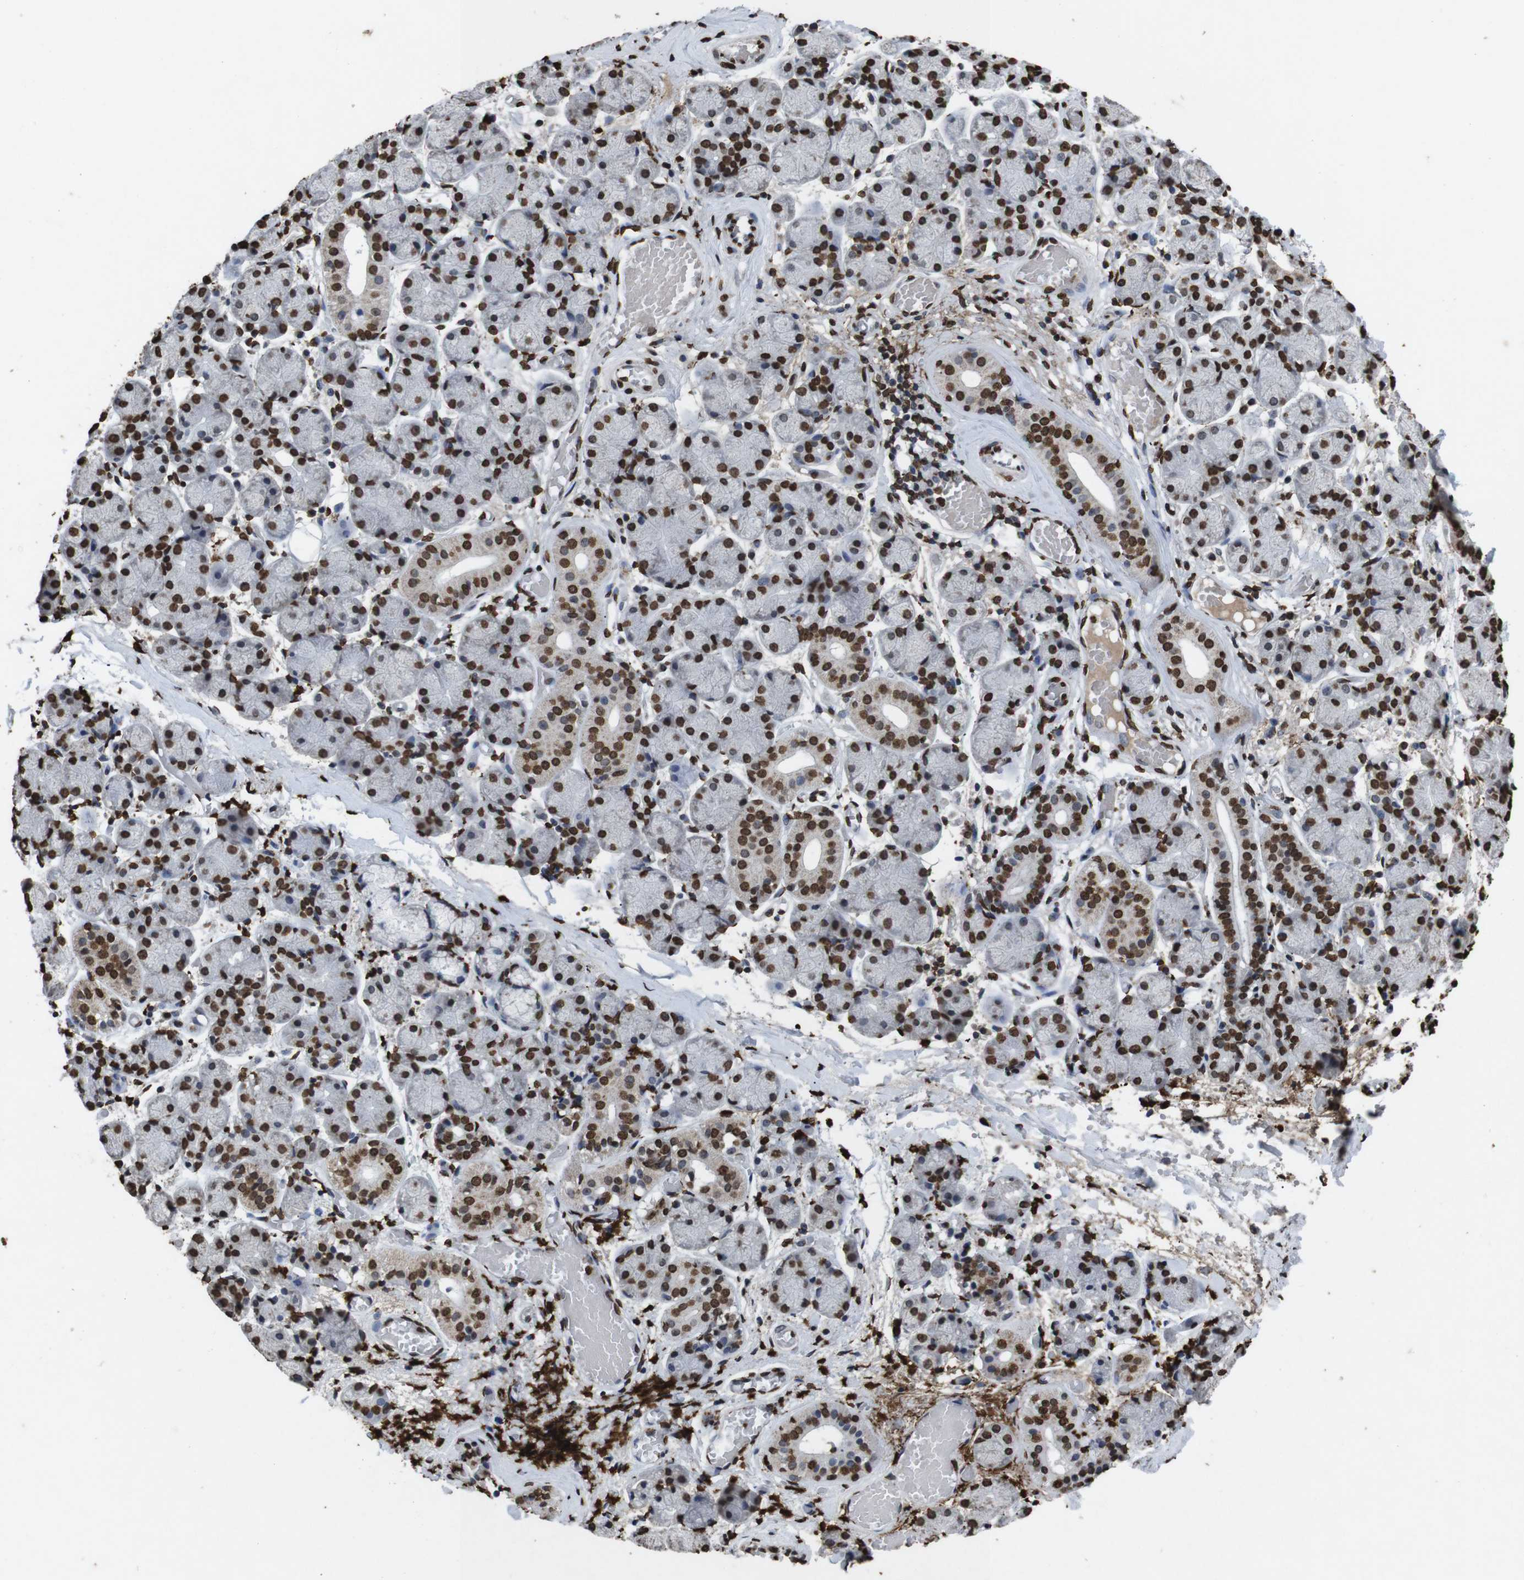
{"staining": {"intensity": "strong", "quantity": ">75%", "location": "nuclear"}, "tissue": "salivary gland", "cell_type": "Glandular cells", "image_type": "normal", "snomed": [{"axis": "morphology", "description": "Normal tissue, NOS"}, {"axis": "topography", "description": "Salivary gland"}], "caption": "A high-resolution photomicrograph shows immunohistochemistry staining of benign salivary gland, which displays strong nuclear staining in about >75% of glandular cells.", "gene": "MDM2", "patient": {"sex": "female", "age": 24}}